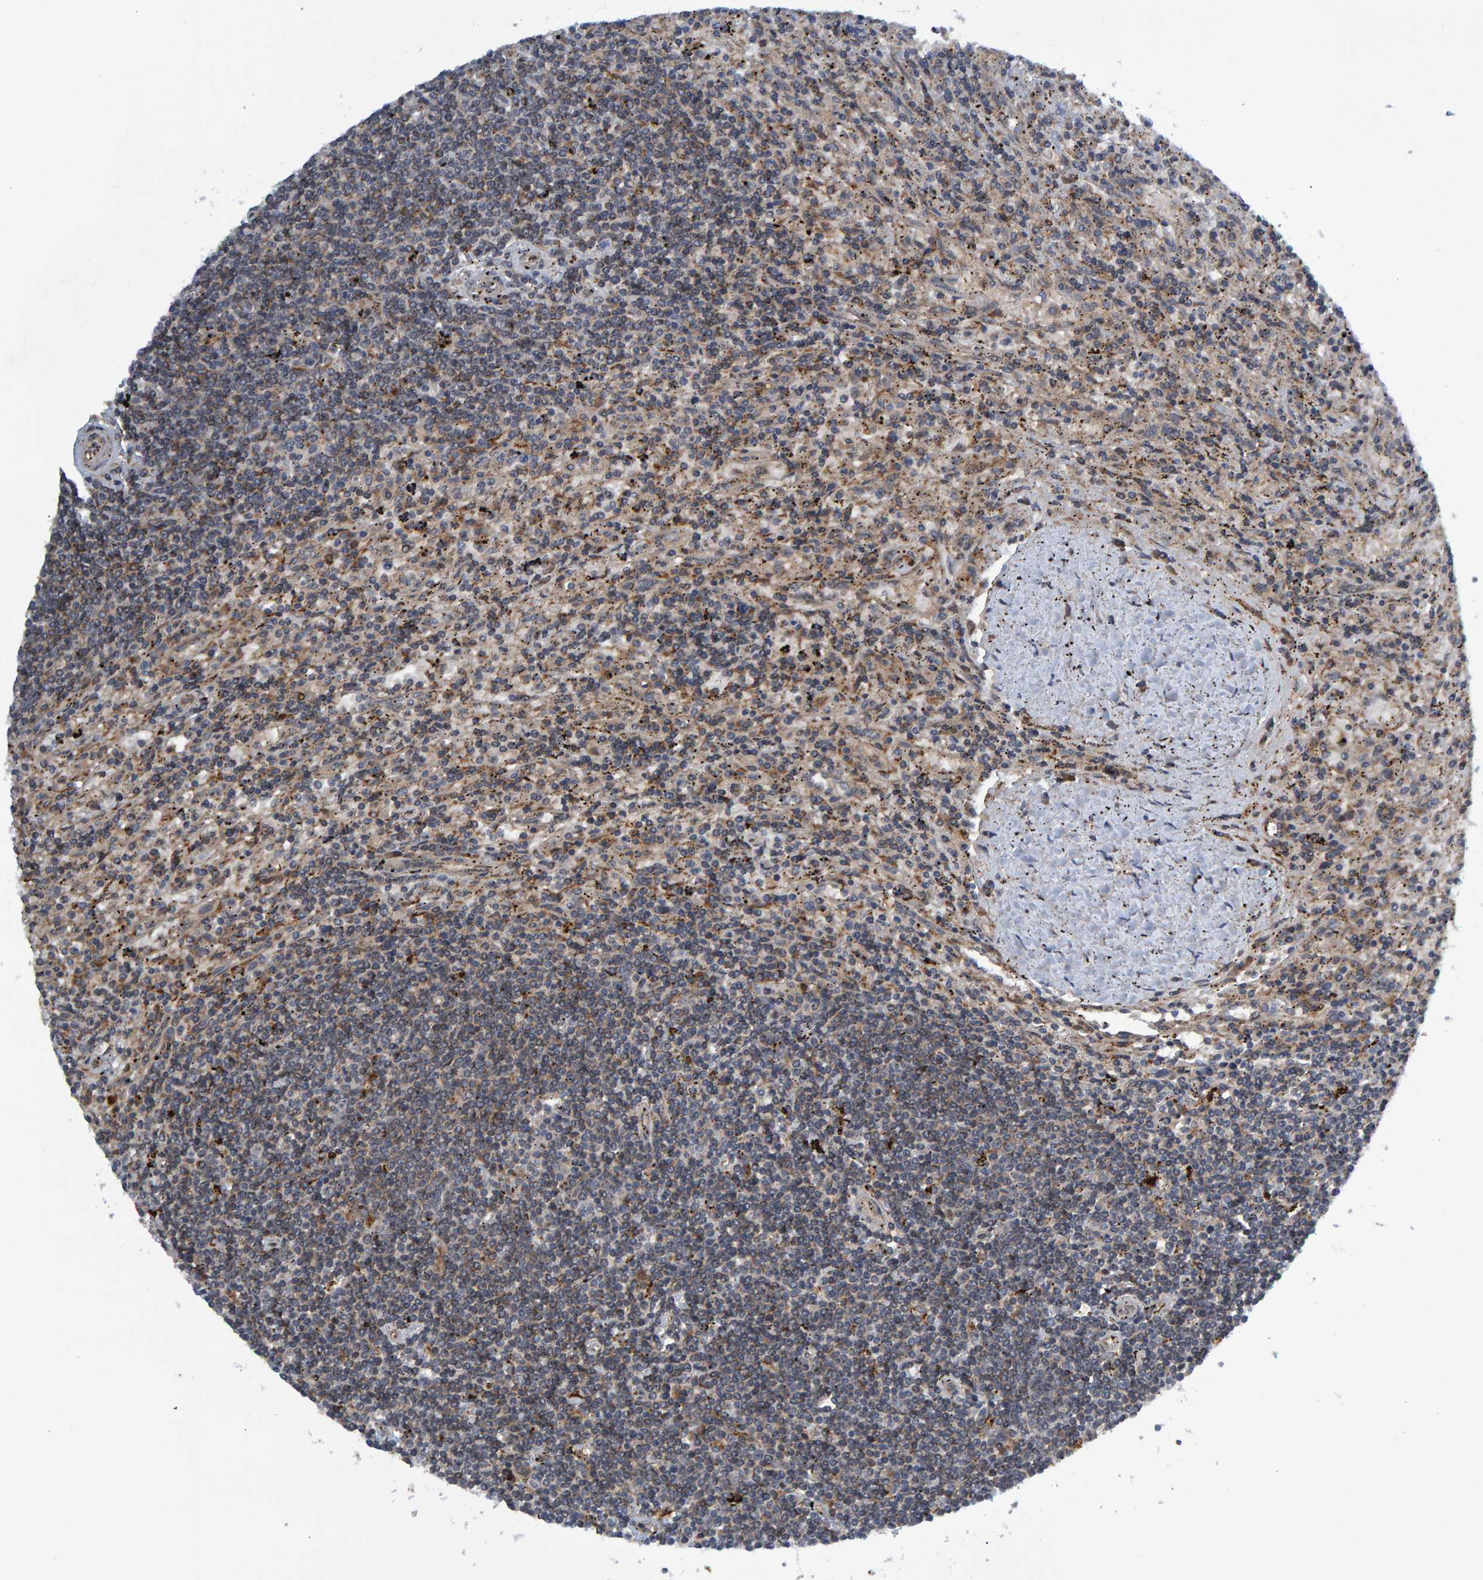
{"staining": {"intensity": "weak", "quantity": "<25%", "location": "cytoplasmic/membranous"}, "tissue": "lymphoma", "cell_type": "Tumor cells", "image_type": "cancer", "snomed": [{"axis": "morphology", "description": "Malignant lymphoma, non-Hodgkin's type, Low grade"}, {"axis": "topography", "description": "Spleen"}], "caption": "Immunohistochemical staining of human low-grade malignant lymphoma, non-Hodgkin's type displays no significant expression in tumor cells. Brightfield microscopy of immunohistochemistry stained with DAB (3,3'-diaminobenzidine) (brown) and hematoxylin (blue), captured at high magnification.", "gene": "ATP6V1H", "patient": {"sex": "male", "age": 76}}